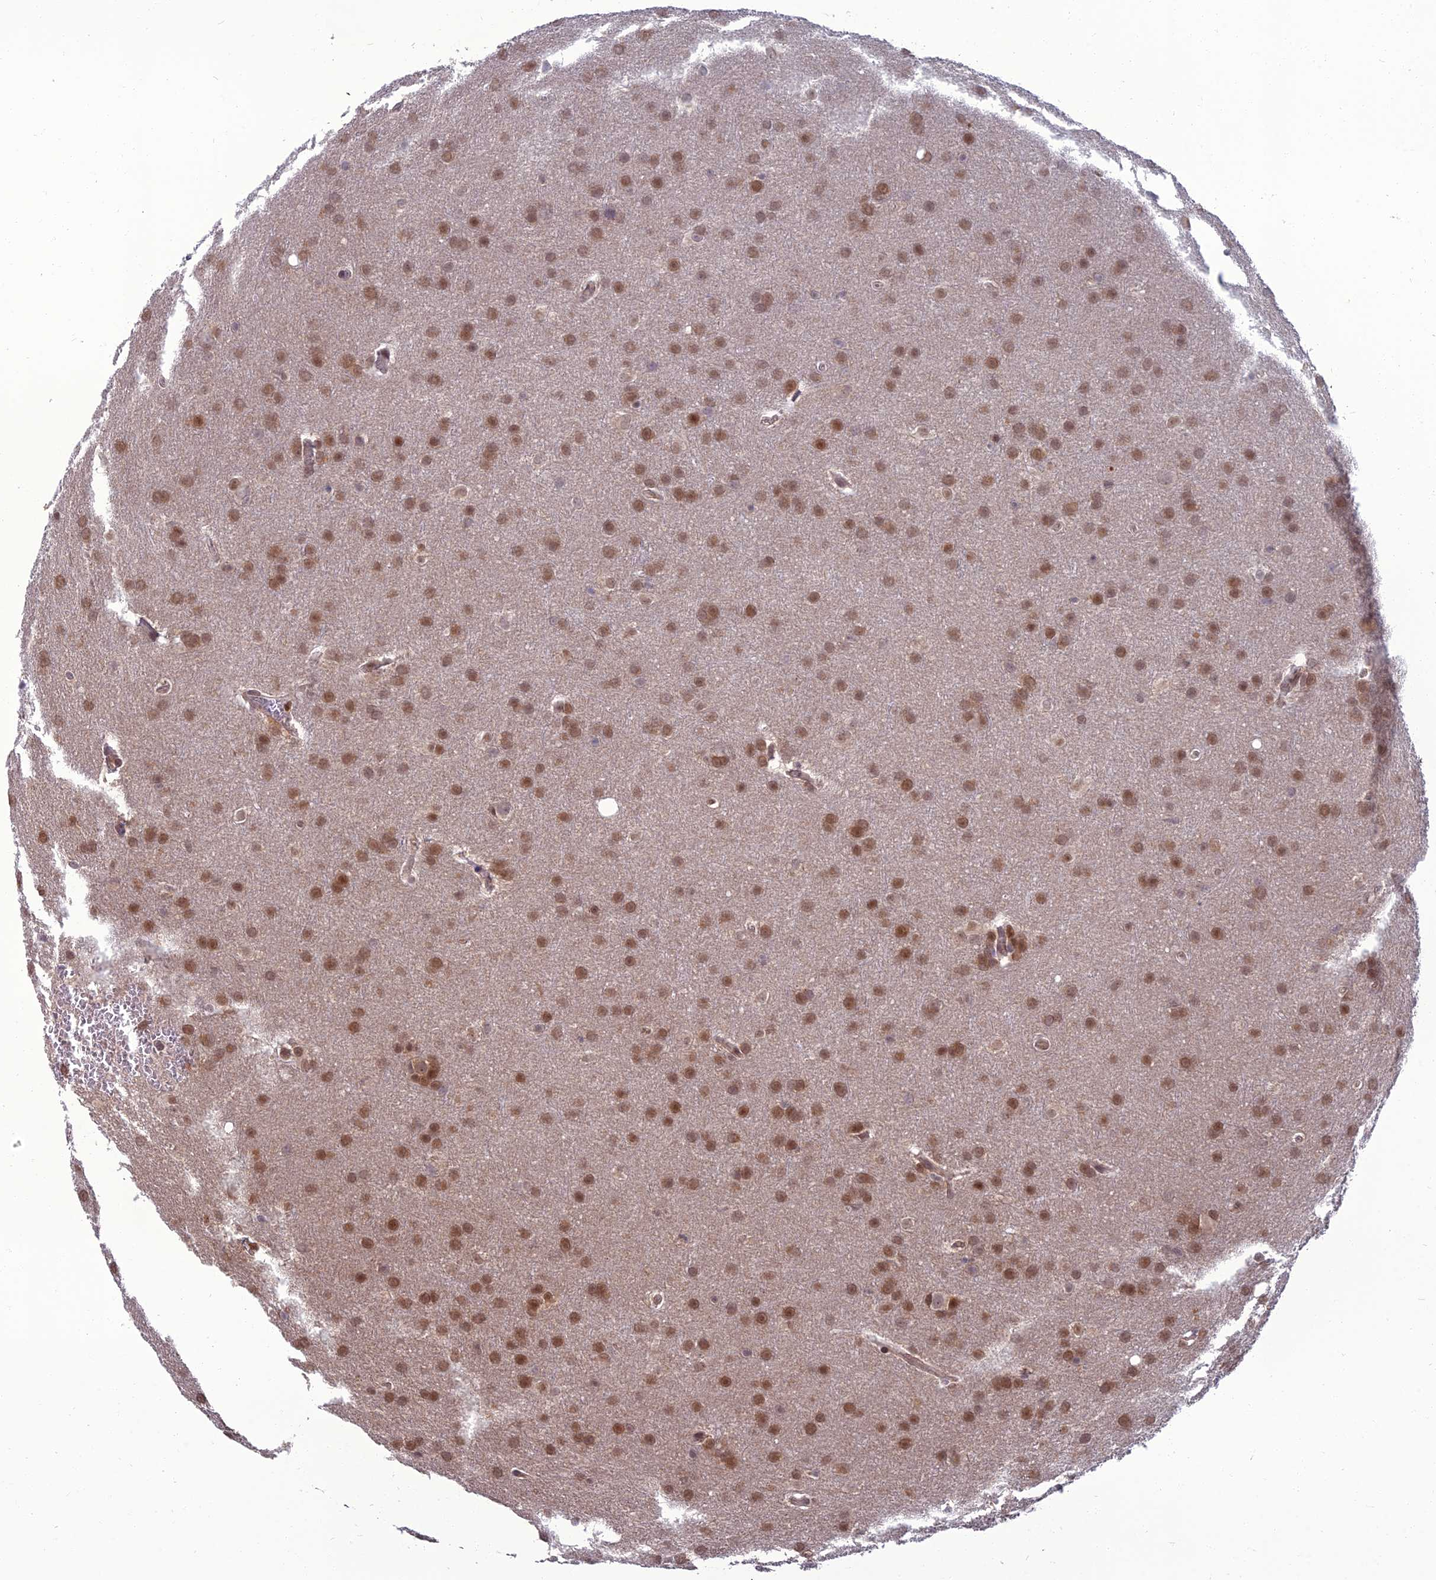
{"staining": {"intensity": "moderate", "quantity": ">75%", "location": "nuclear"}, "tissue": "glioma", "cell_type": "Tumor cells", "image_type": "cancer", "snomed": [{"axis": "morphology", "description": "Glioma, malignant, Low grade"}, {"axis": "topography", "description": "Brain"}], "caption": "Glioma stained with IHC demonstrates moderate nuclear expression in about >75% of tumor cells. Immunohistochemistry (ihc) stains the protein in brown and the nuclei are stained blue.", "gene": "NR4A3", "patient": {"sex": "female", "age": 32}}